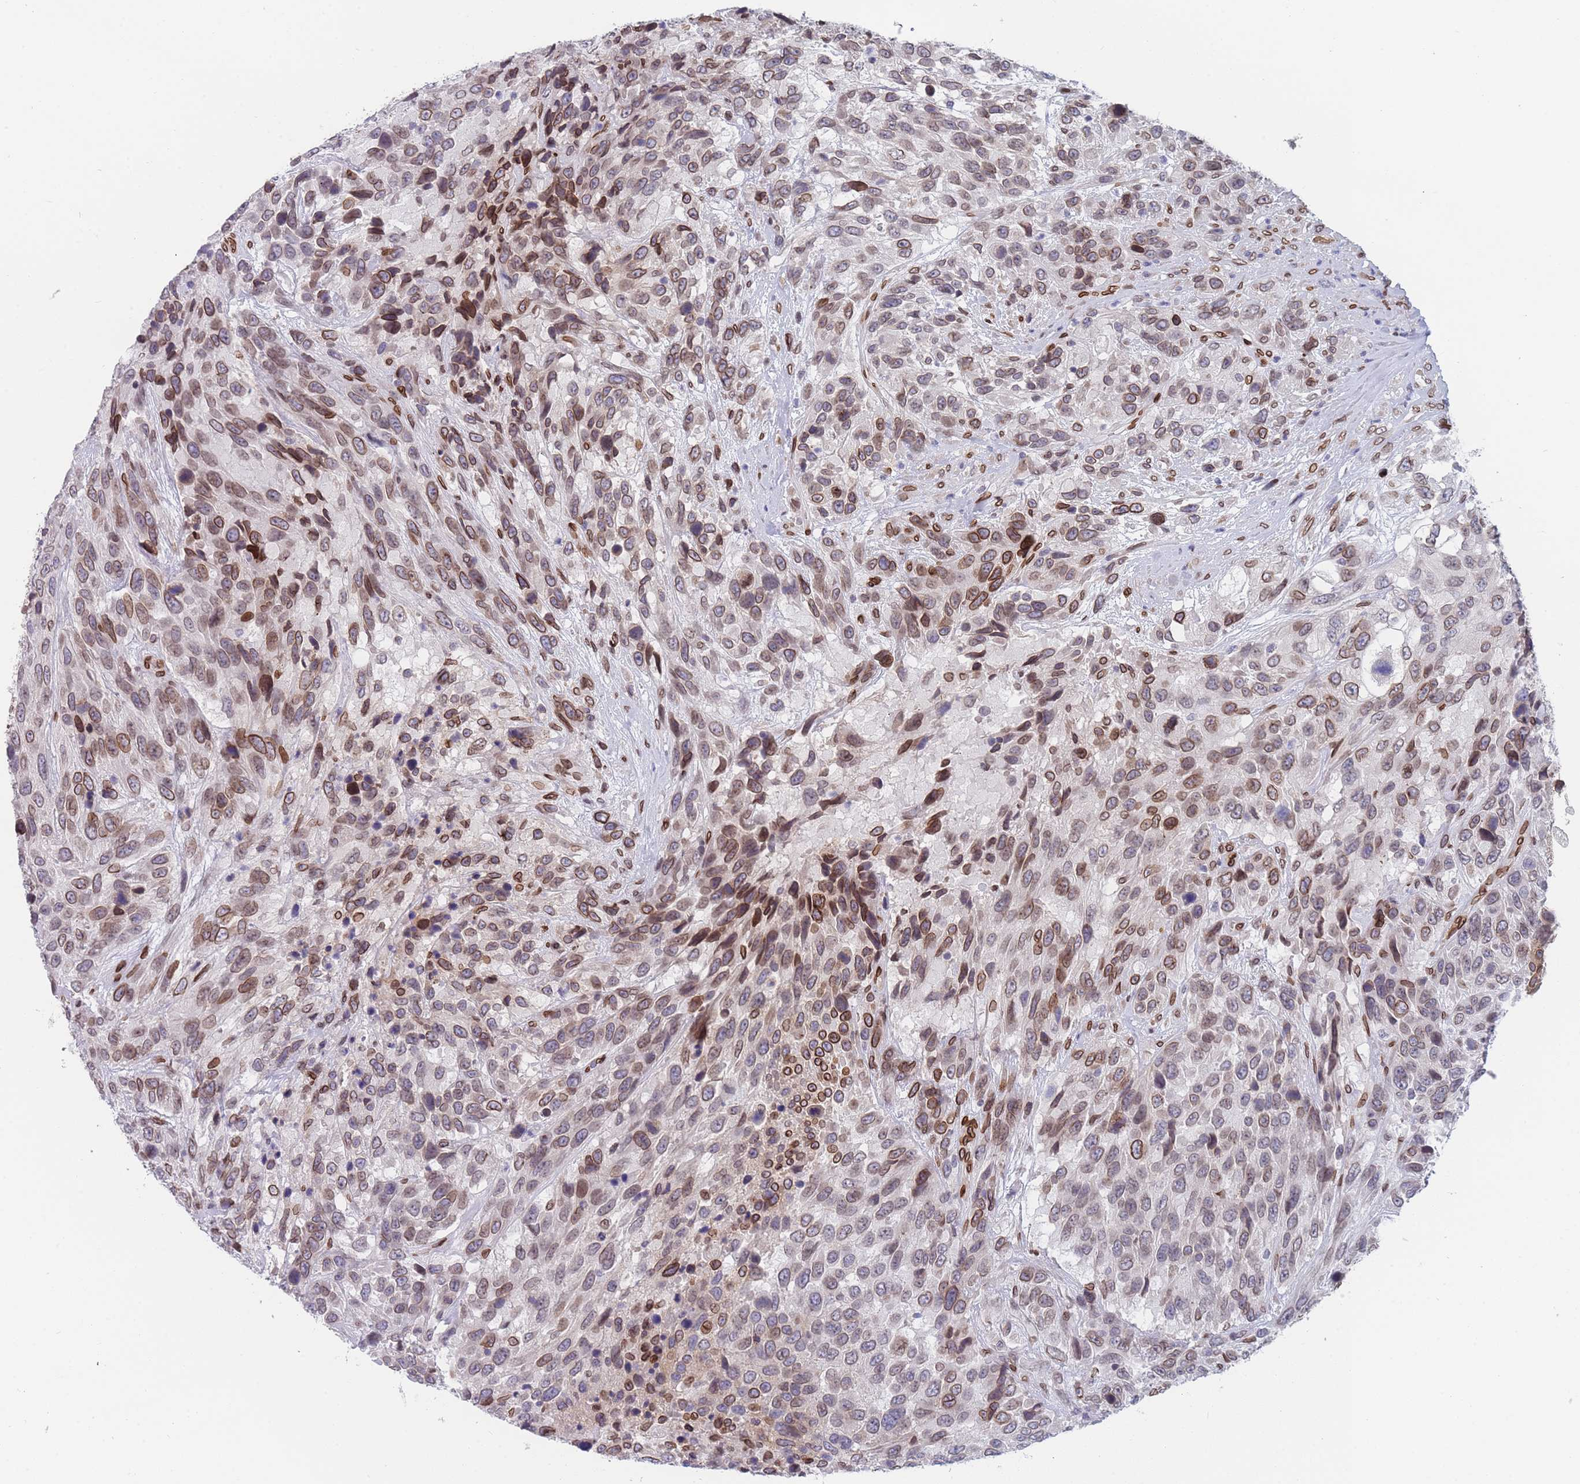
{"staining": {"intensity": "moderate", "quantity": ">75%", "location": "cytoplasmic/membranous,nuclear"}, "tissue": "urothelial cancer", "cell_type": "Tumor cells", "image_type": "cancer", "snomed": [{"axis": "morphology", "description": "Urothelial carcinoma, High grade"}, {"axis": "topography", "description": "Urinary bladder"}], "caption": "Protein expression analysis of human urothelial carcinoma (high-grade) reveals moderate cytoplasmic/membranous and nuclear positivity in approximately >75% of tumor cells.", "gene": "ZBTB1", "patient": {"sex": "female", "age": 70}}